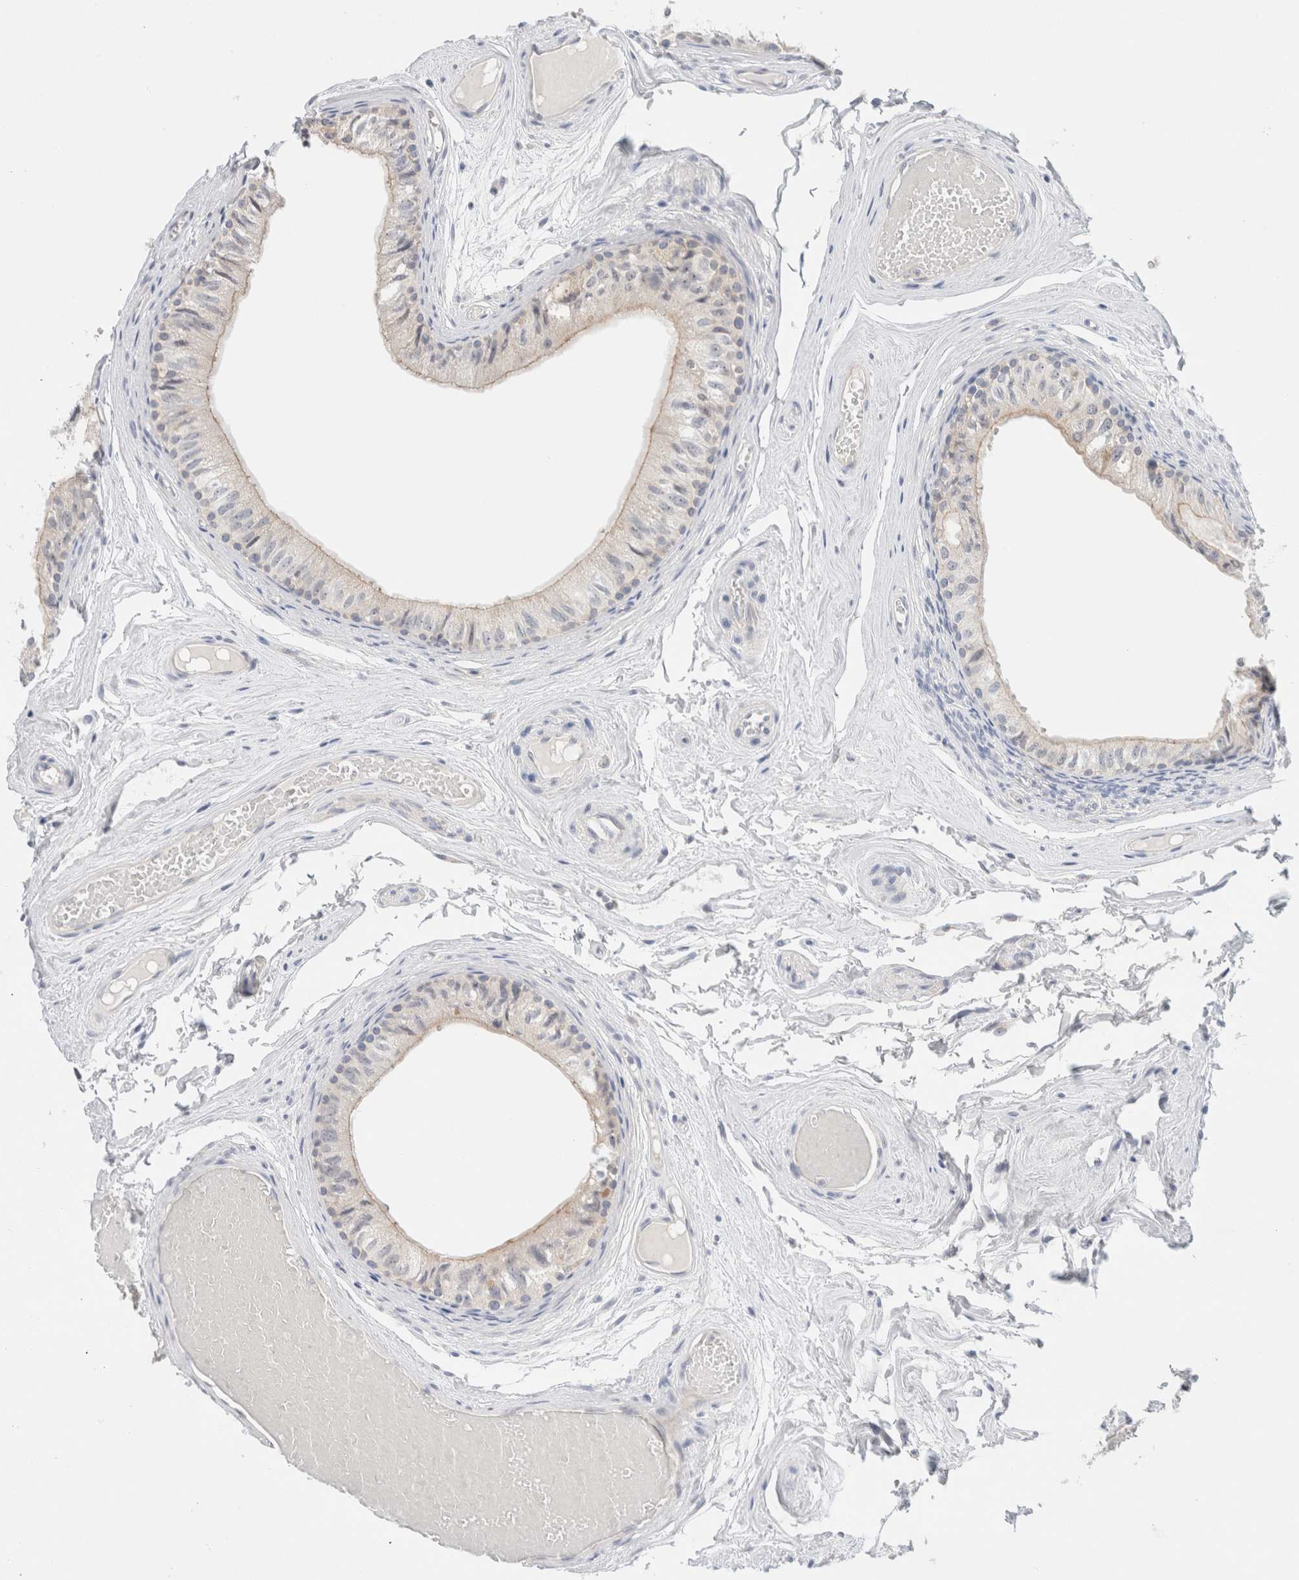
{"staining": {"intensity": "moderate", "quantity": "<25%", "location": "cytoplasmic/membranous"}, "tissue": "epididymis", "cell_type": "Glandular cells", "image_type": "normal", "snomed": [{"axis": "morphology", "description": "Normal tissue, NOS"}, {"axis": "topography", "description": "Epididymis"}], "caption": "Immunohistochemistry histopathology image of unremarkable human epididymis stained for a protein (brown), which exhibits low levels of moderate cytoplasmic/membranous expression in about <25% of glandular cells.", "gene": "SDR16C5", "patient": {"sex": "male", "age": 79}}